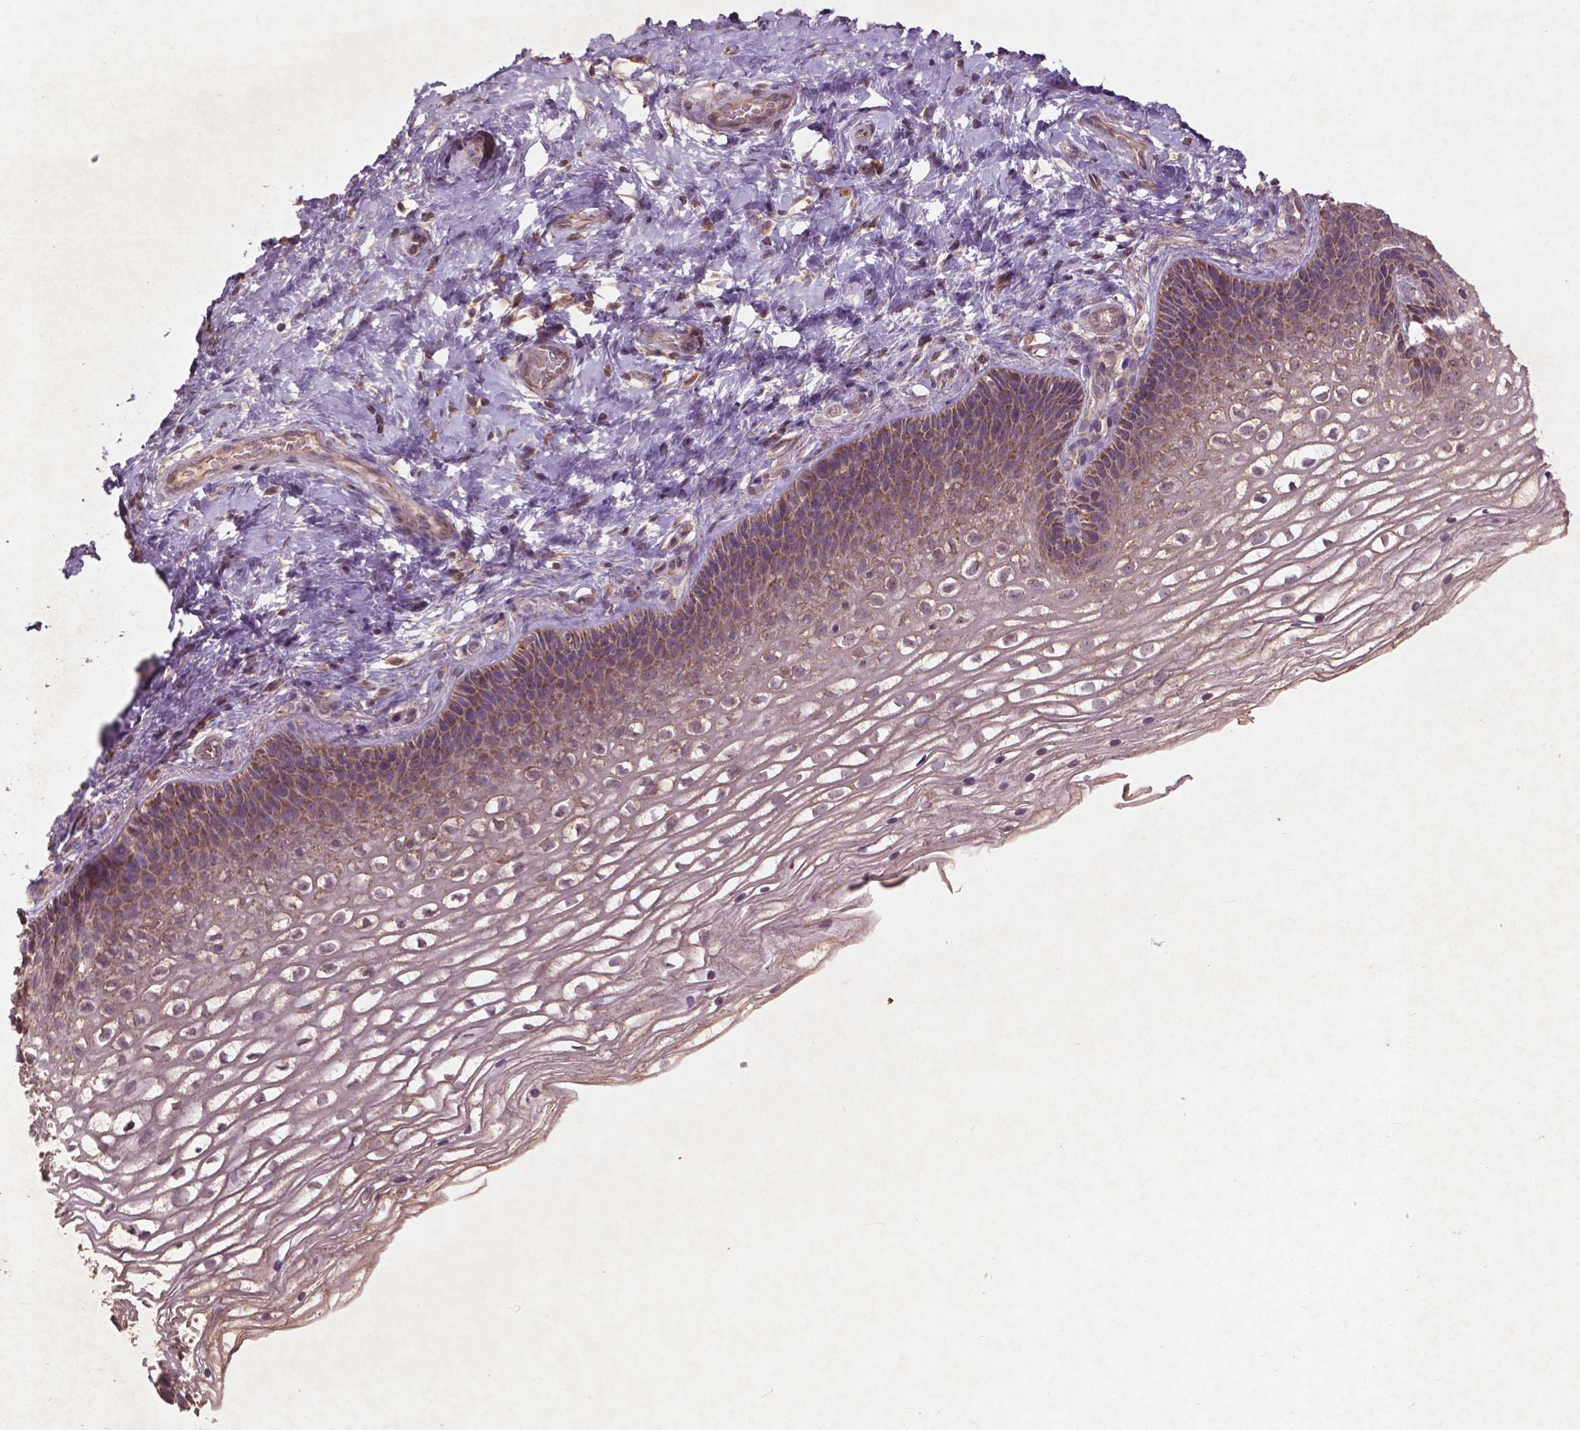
{"staining": {"intensity": "weak", "quantity": ">75%", "location": "cytoplasmic/membranous"}, "tissue": "cervix", "cell_type": "Glandular cells", "image_type": "normal", "snomed": [{"axis": "morphology", "description": "Normal tissue, NOS"}, {"axis": "topography", "description": "Cervix"}], "caption": "Unremarkable cervix shows weak cytoplasmic/membranous expression in approximately >75% of glandular cells, visualized by immunohistochemistry.", "gene": "ST6GALNAC5", "patient": {"sex": "female", "age": 34}}